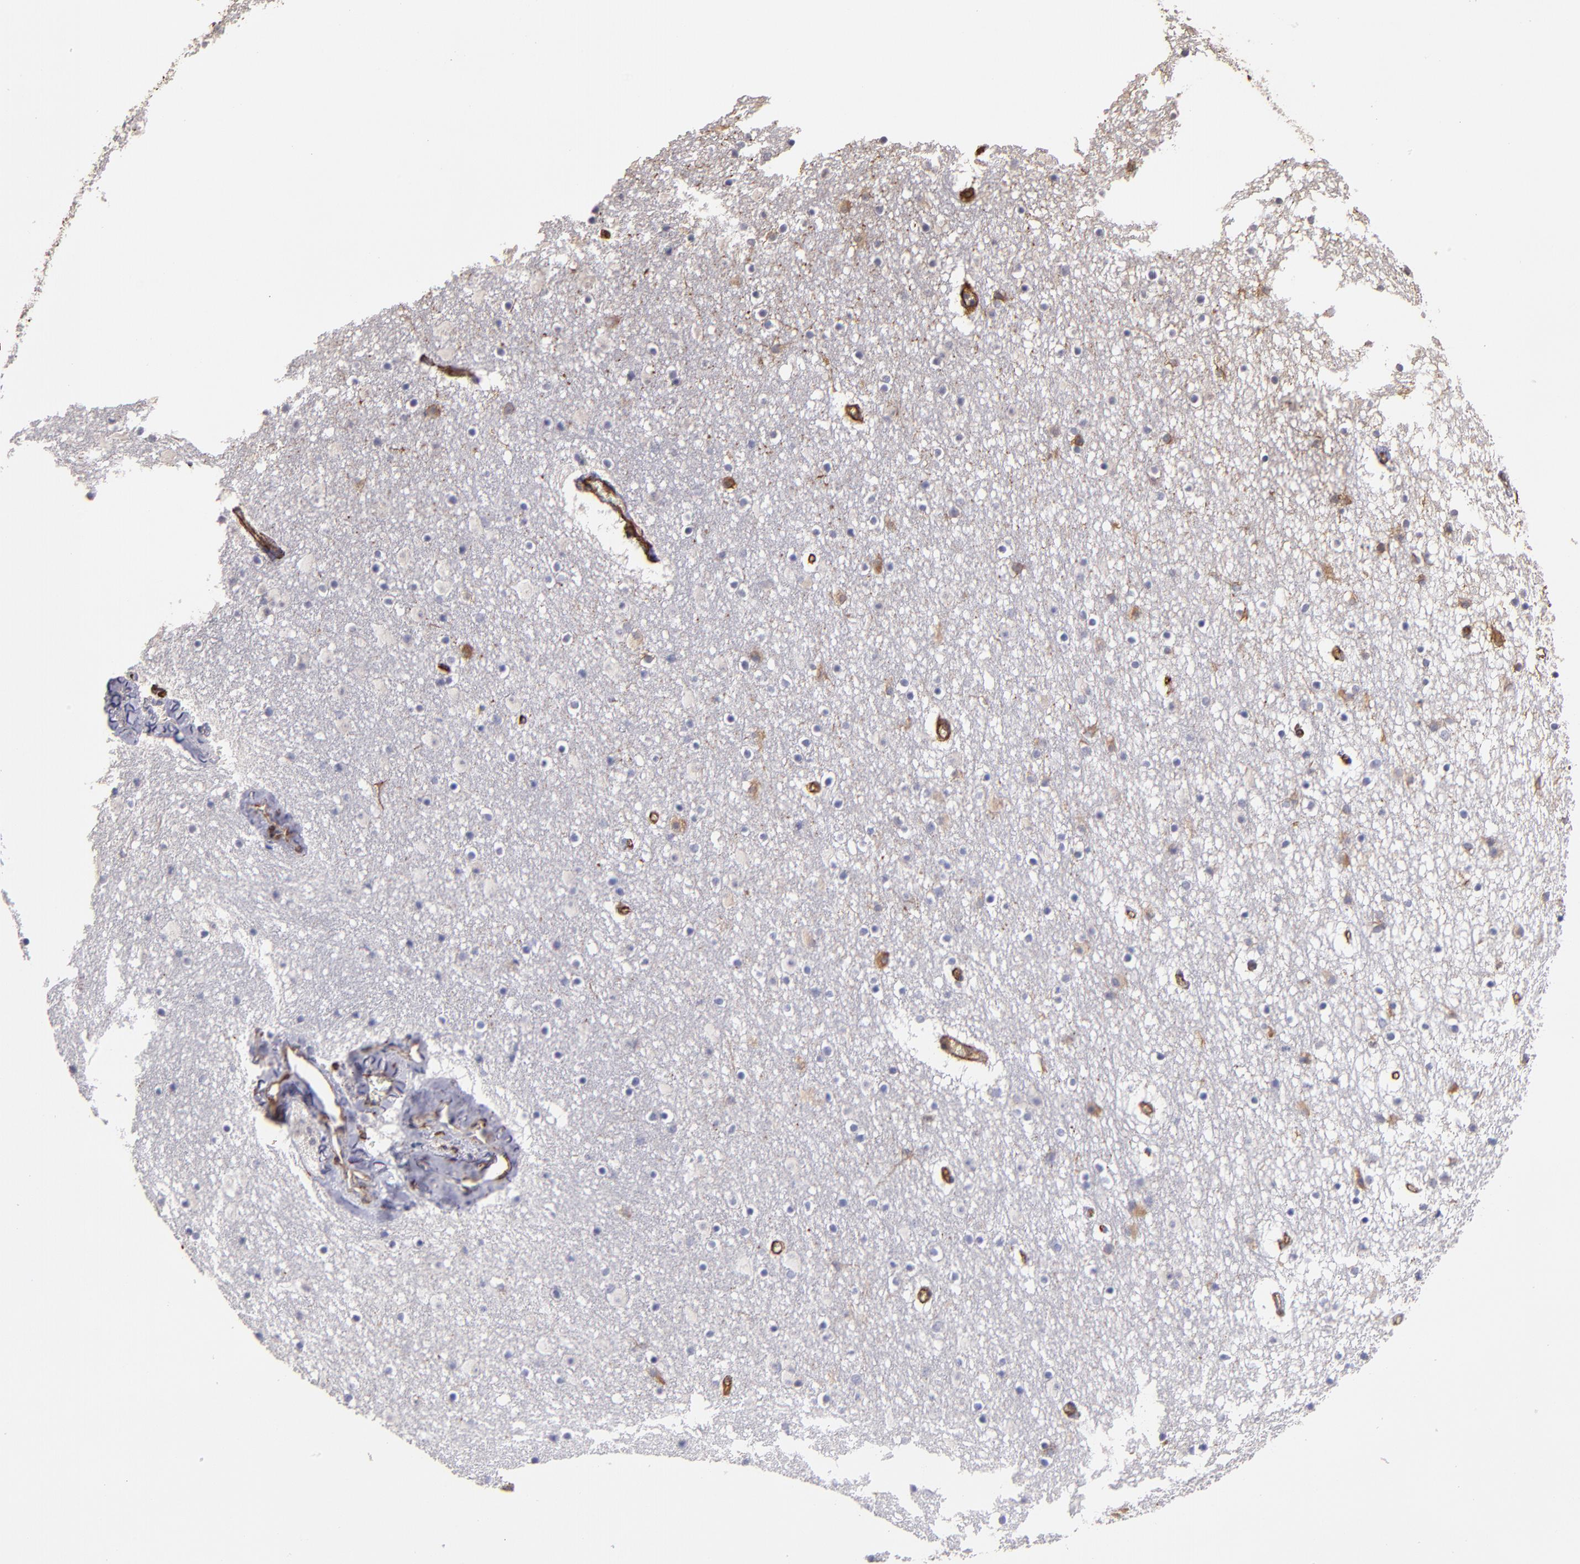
{"staining": {"intensity": "negative", "quantity": "none", "location": "none"}, "tissue": "caudate", "cell_type": "Glial cells", "image_type": "normal", "snomed": [{"axis": "morphology", "description": "Normal tissue, NOS"}, {"axis": "topography", "description": "Lateral ventricle wall"}], "caption": "Immunohistochemistry image of normal caudate: caudate stained with DAB (3,3'-diaminobenzidine) displays no significant protein staining in glial cells.", "gene": "ABCC1", "patient": {"sex": "male", "age": 45}}